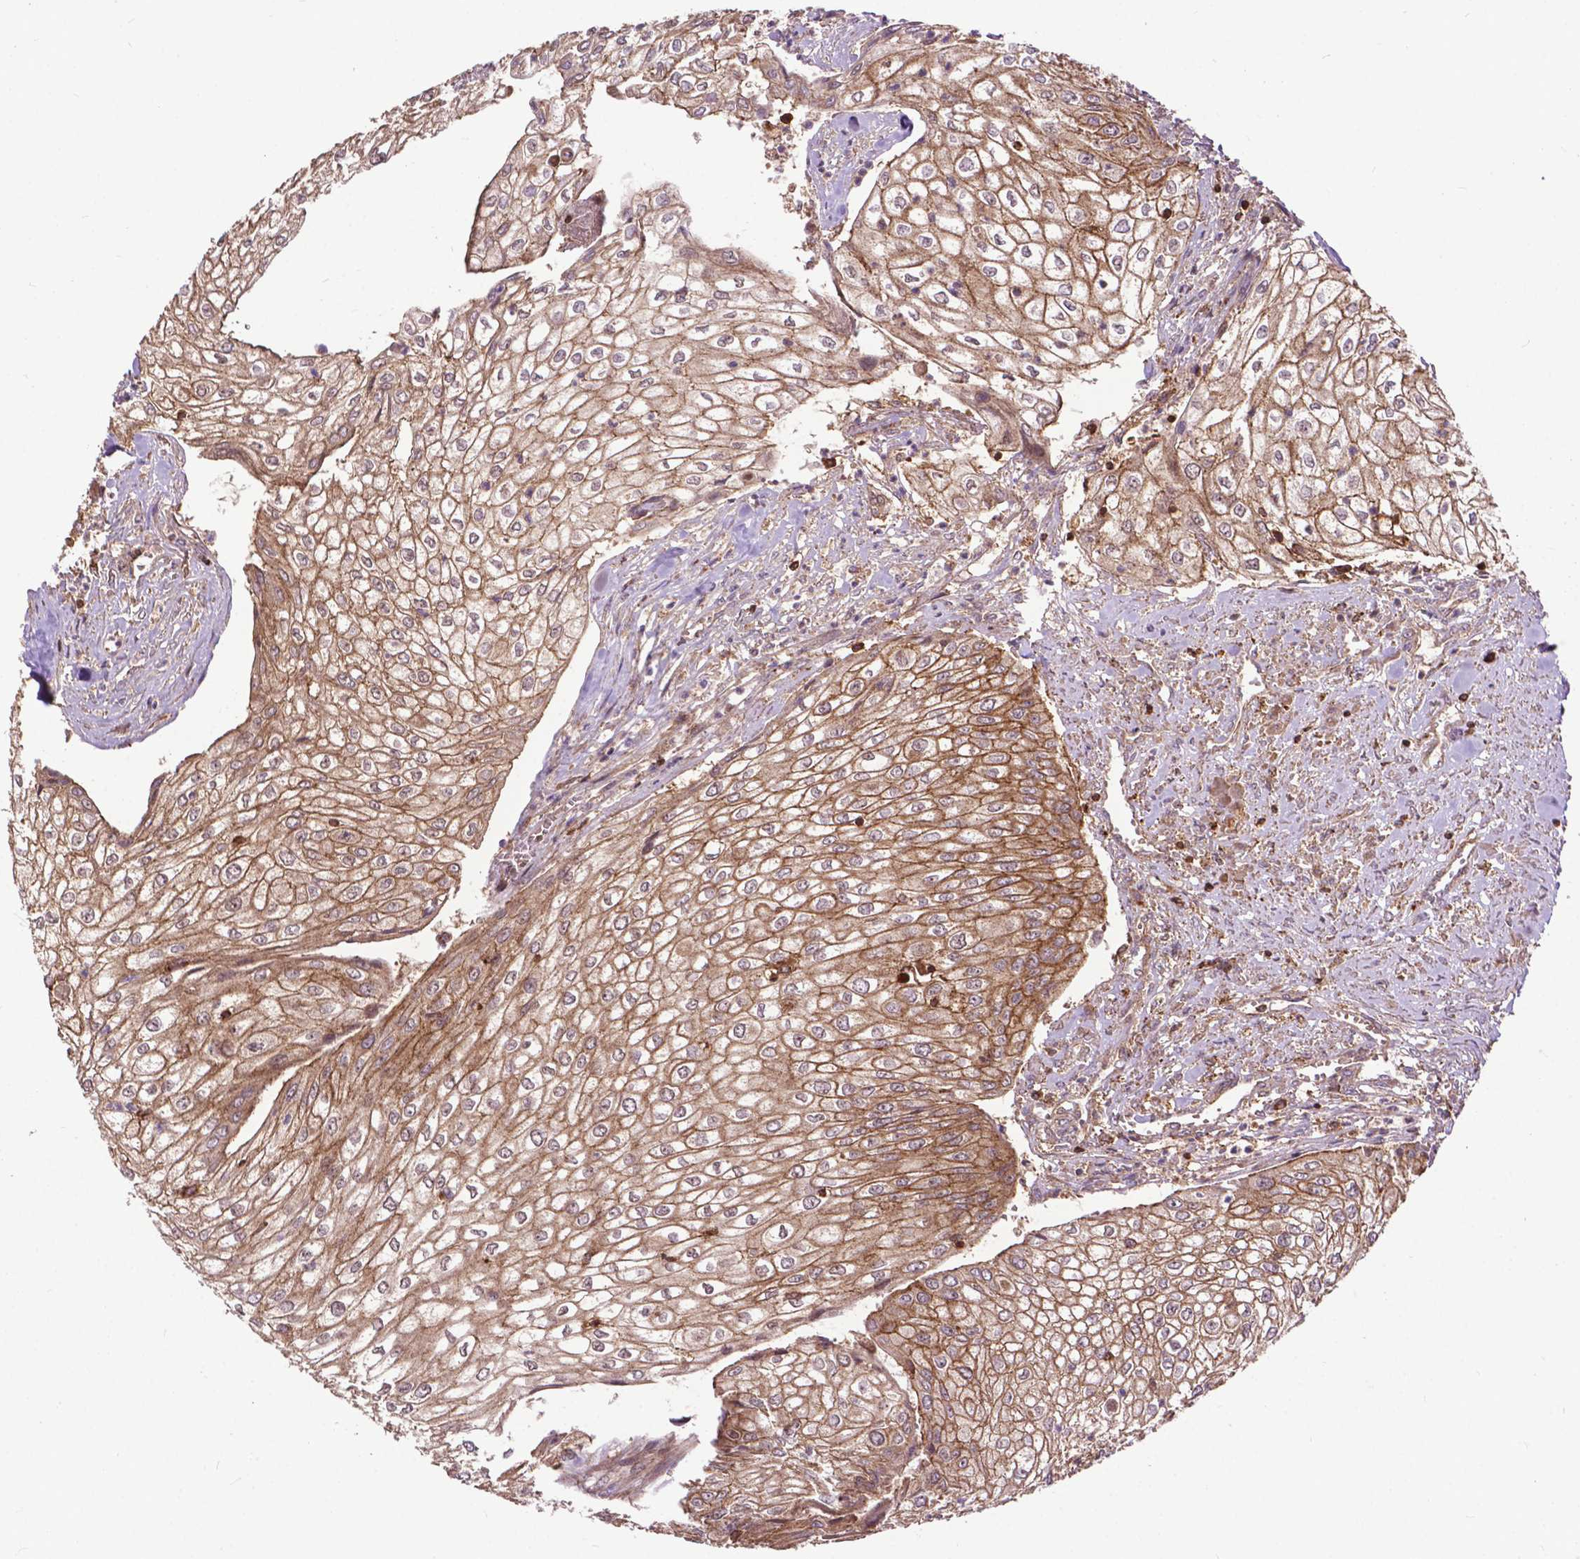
{"staining": {"intensity": "moderate", "quantity": ">75%", "location": "cytoplasmic/membranous"}, "tissue": "urothelial cancer", "cell_type": "Tumor cells", "image_type": "cancer", "snomed": [{"axis": "morphology", "description": "Urothelial carcinoma, High grade"}, {"axis": "topography", "description": "Urinary bladder"}], "caption": "Moderate cytoplasmic/membranous protein positivity is present in about >75% of tumor cells in urothelial cancer.", "gene": "CHMP4A", "patient": {"sex": "male", "age": 62}}